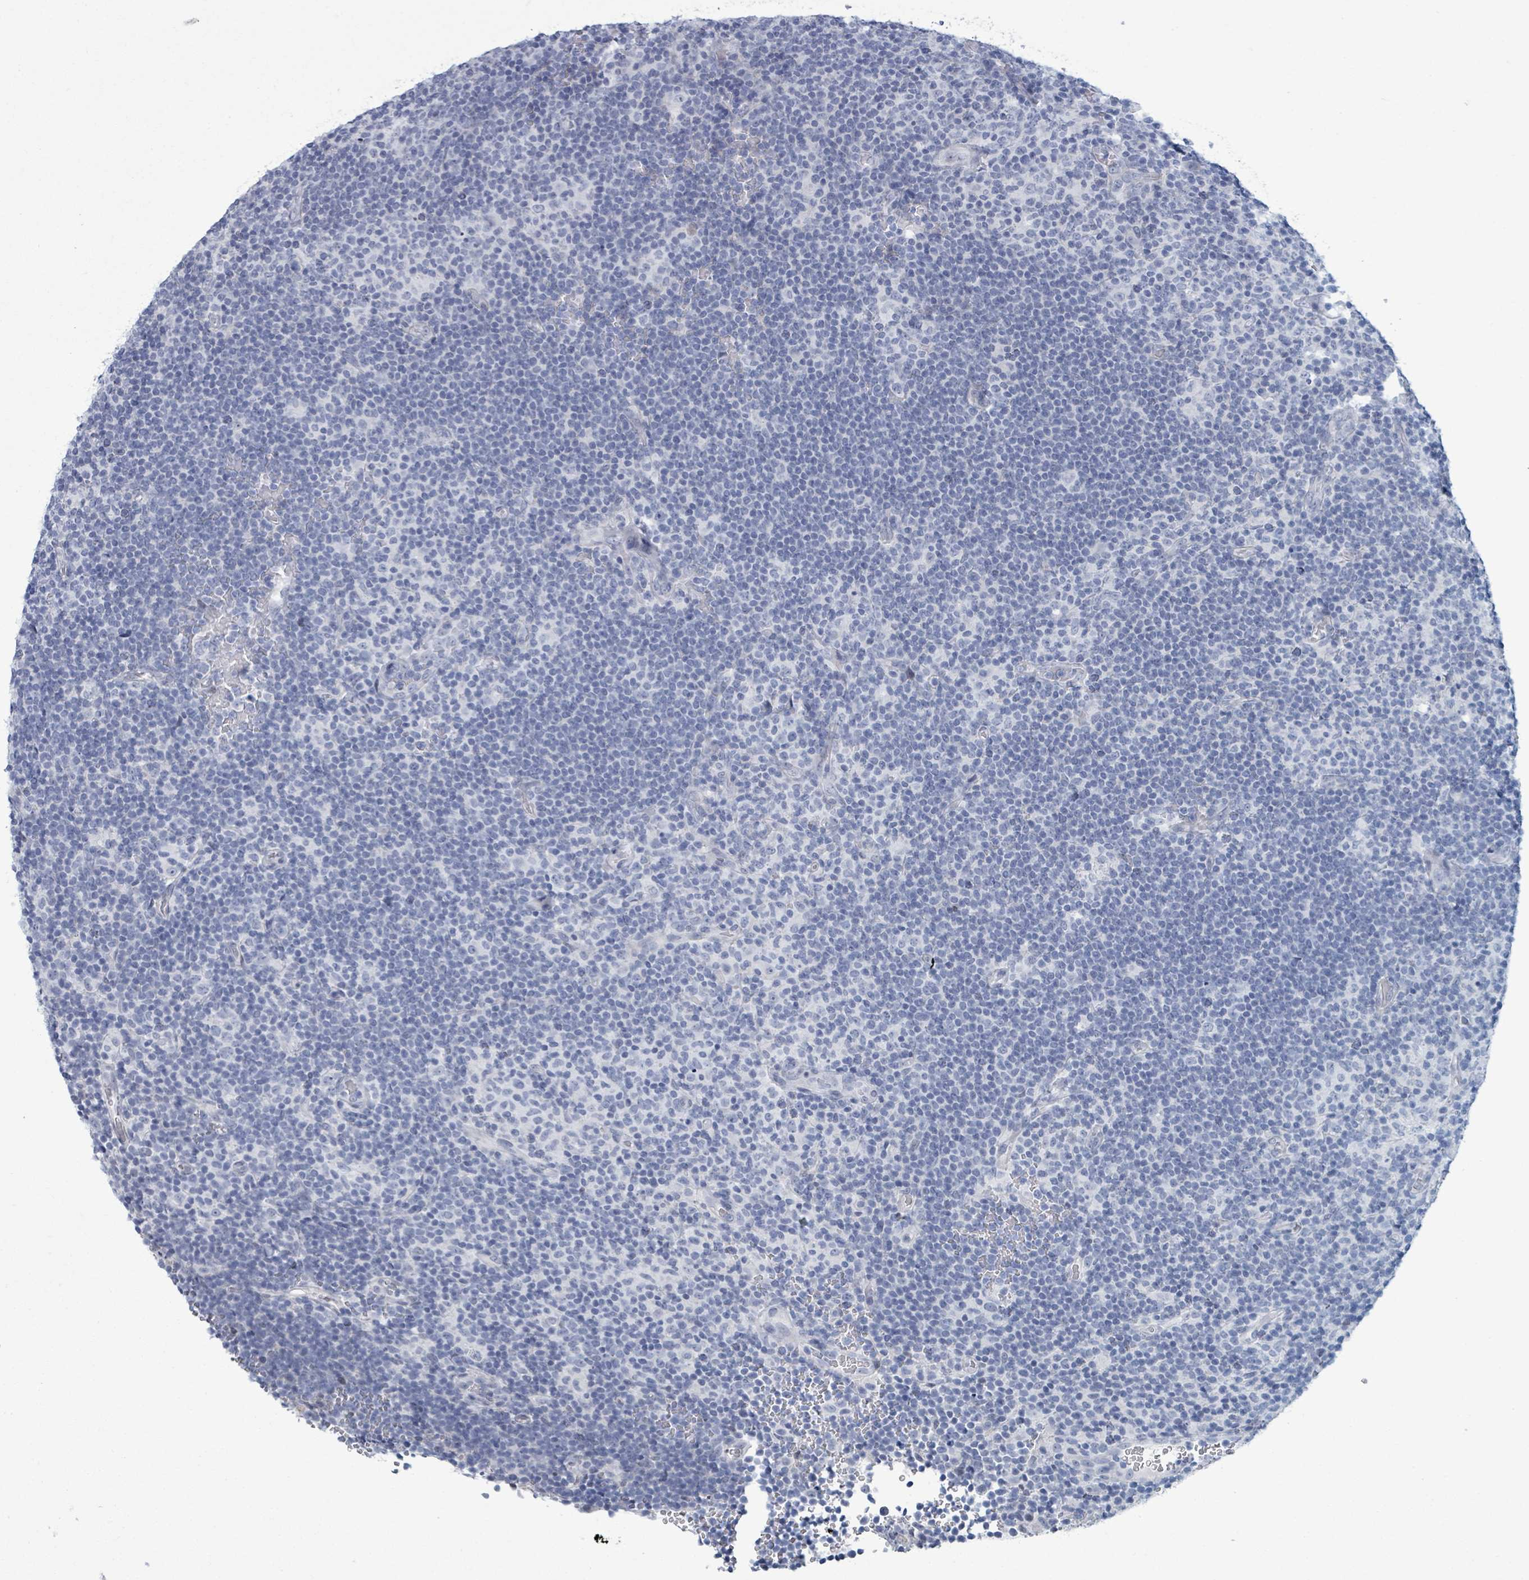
{"staining": {"intensity": "negative", "quantity": "none", "location": "none"}, "tissue": "lymphoma", "cell_type": "Tumor cells", "image_type": "cancer", "snomed": [{"axis": "morphology", "description": "Hodgkin's disease, NOS"}, {"axis": "topography", "description": "Lymph node"}], "caption": "IHC photomicrograph of neoplastic tissue: lymphoma stained with DAB (3,3'-diaminobenzidine) displays no significant protein staining in tumor cells. (DAB (3,3'-diaminobenzidine) immunohistochemistry visualized using brightfield microscopy, high magnification).", "gene": "ZNF771", "patient": {"sex": "female", "age": 57}}